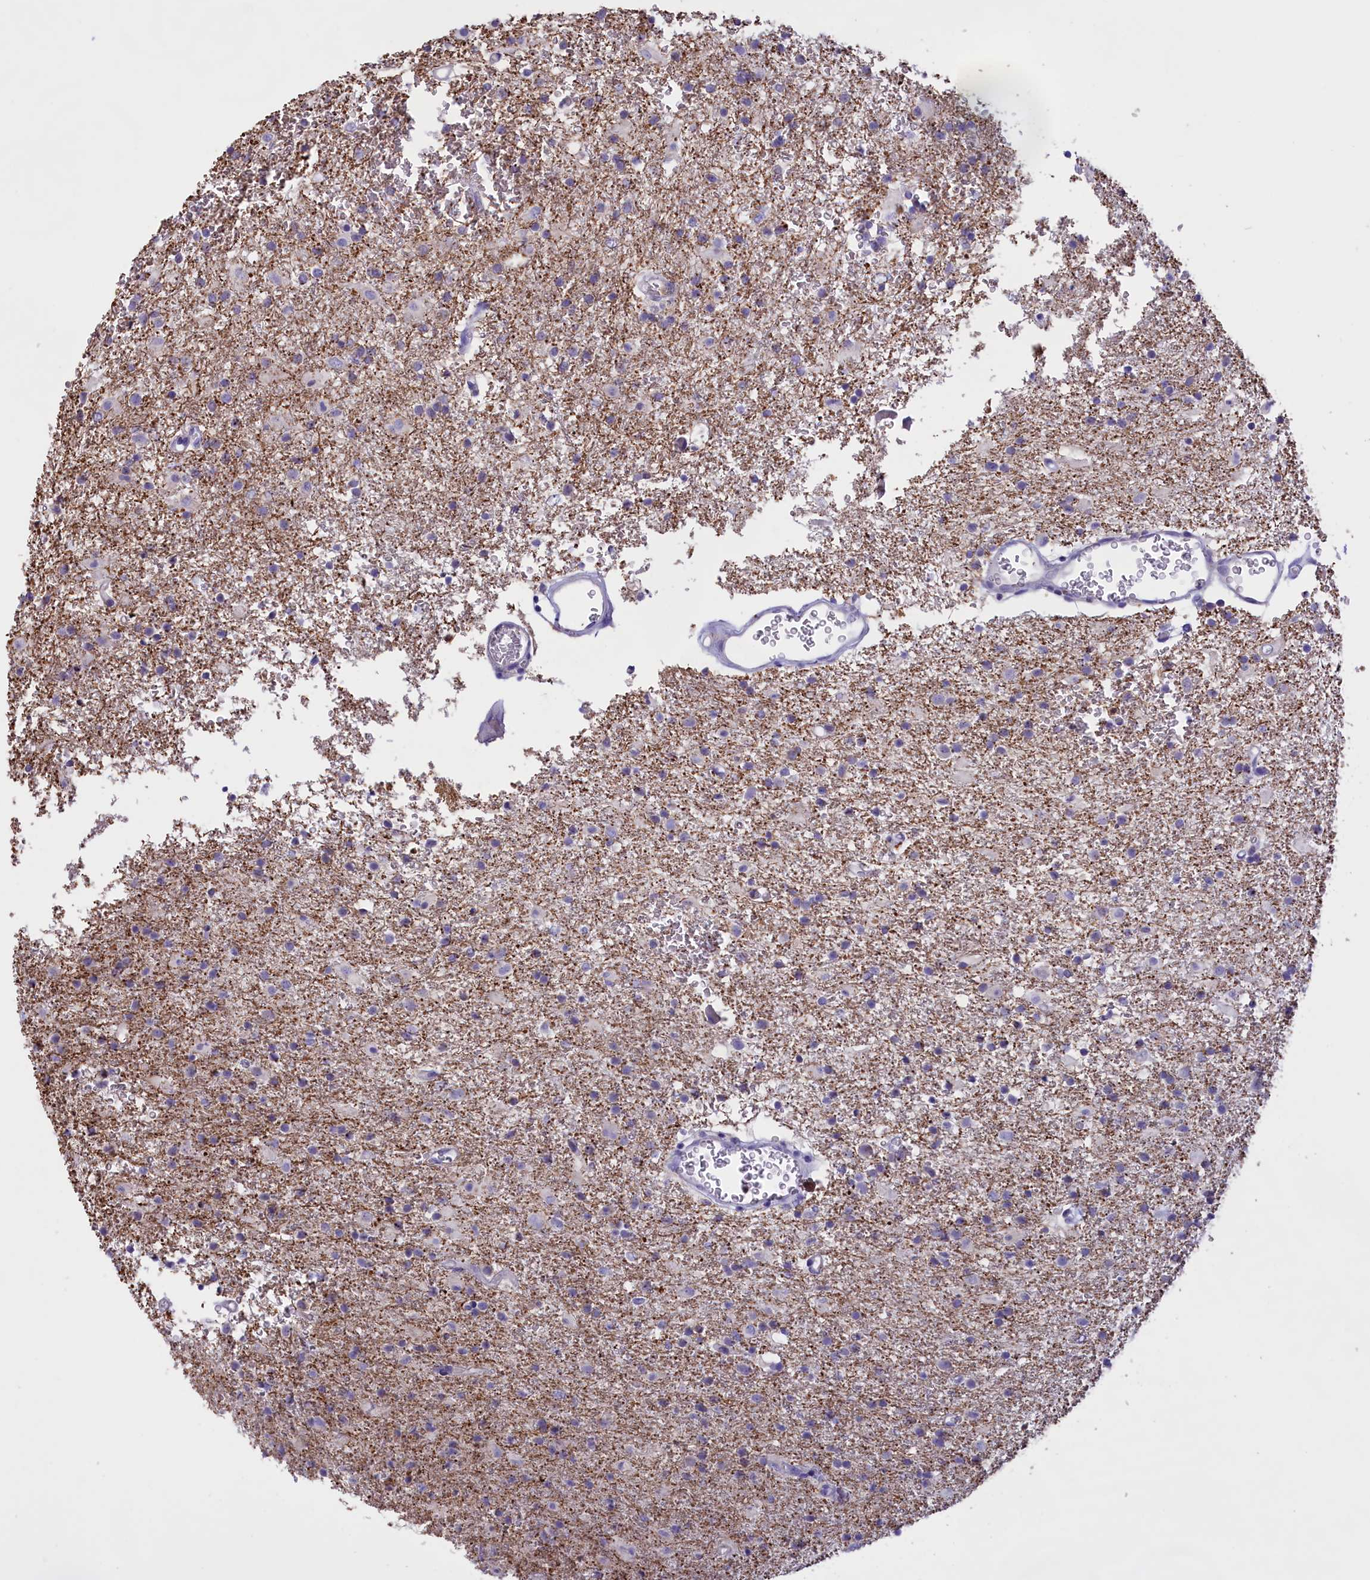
{"staining": {"intensity": "negative", "quantity": "none", "location": "none"}, "tissue": "glioma", "cell_type": "Tumor cells", "image_type": "cancer", "snomed": [{"axis": "morphology", "description": "Glioma, malignant, Low grade"}, {"axis": "topography", "description": "Brain"}], "caption": "A photomicrograph of glioma stained for a protein demonstrates no brown staining in tumor cells. The staining was performed using DAB (3,3'-diaminobenzidine) to visualize the protein expression in brown, while the nuclei were stained in blue with hematoxylin (Magnification: 20x).", "gene": "FAM149B1", "patient": {"sex": "male", "age": 65}}